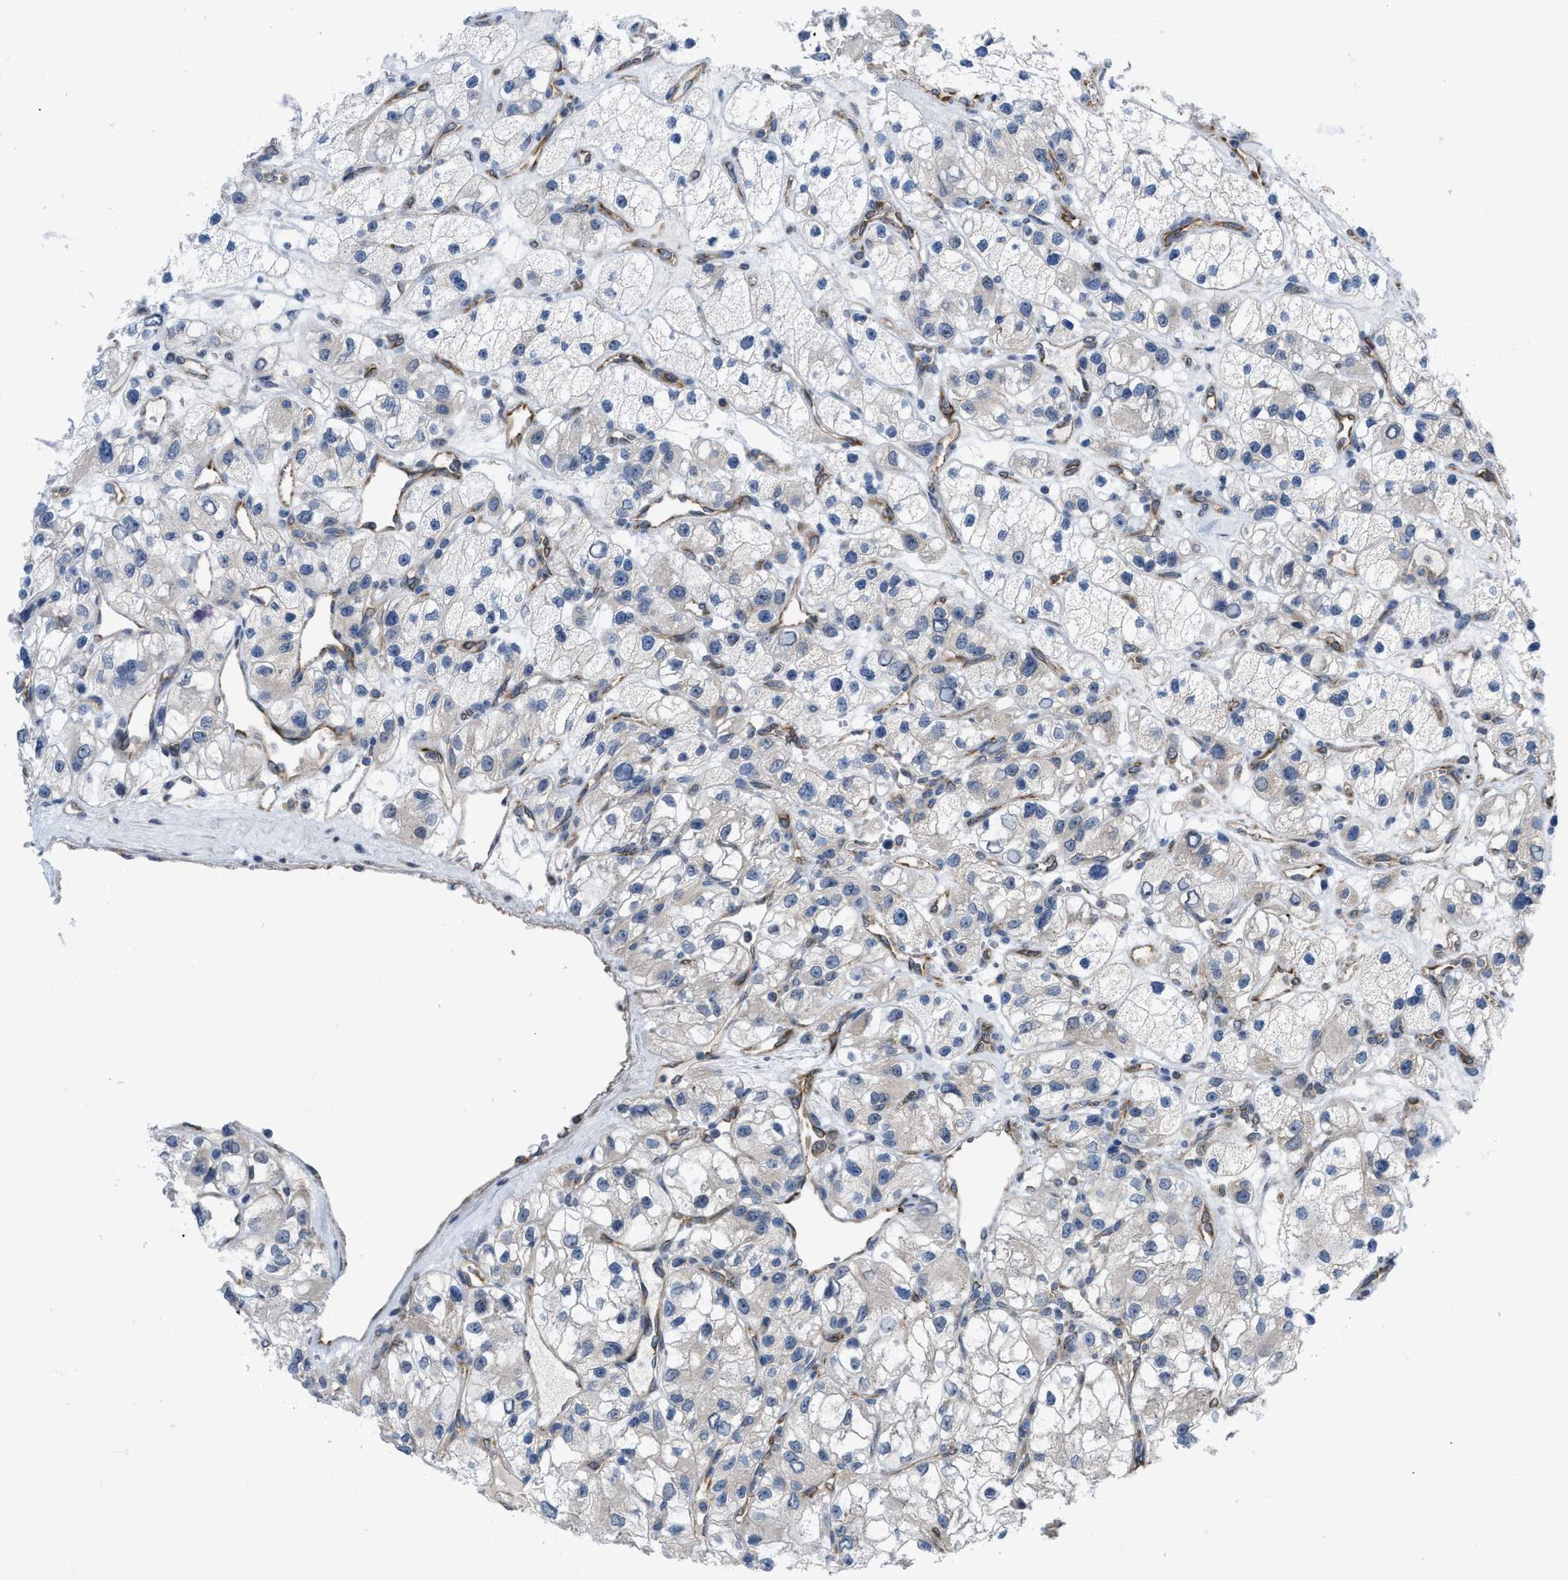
{"staining": {"intensity": "negative", "quantity": "none", "location": "none"}, "tissue": "renal cancer", "cell_type": "Tumor cells", "image_type": "cancer", "snomed": [{"axis": "morphology", "description": "Adenocarcinoma, NOS"}, {"axis": "topography", "description": "Kidney"}], "caption": "High magnification brightfield microscopy of renal adenocarcinoma stained with DAB (brown) and counterstained with hematoxylin (blue): tumor cells show no significant positivity.", "gene": "EOGT", "patient": {"sex": "female", "age": 57}}